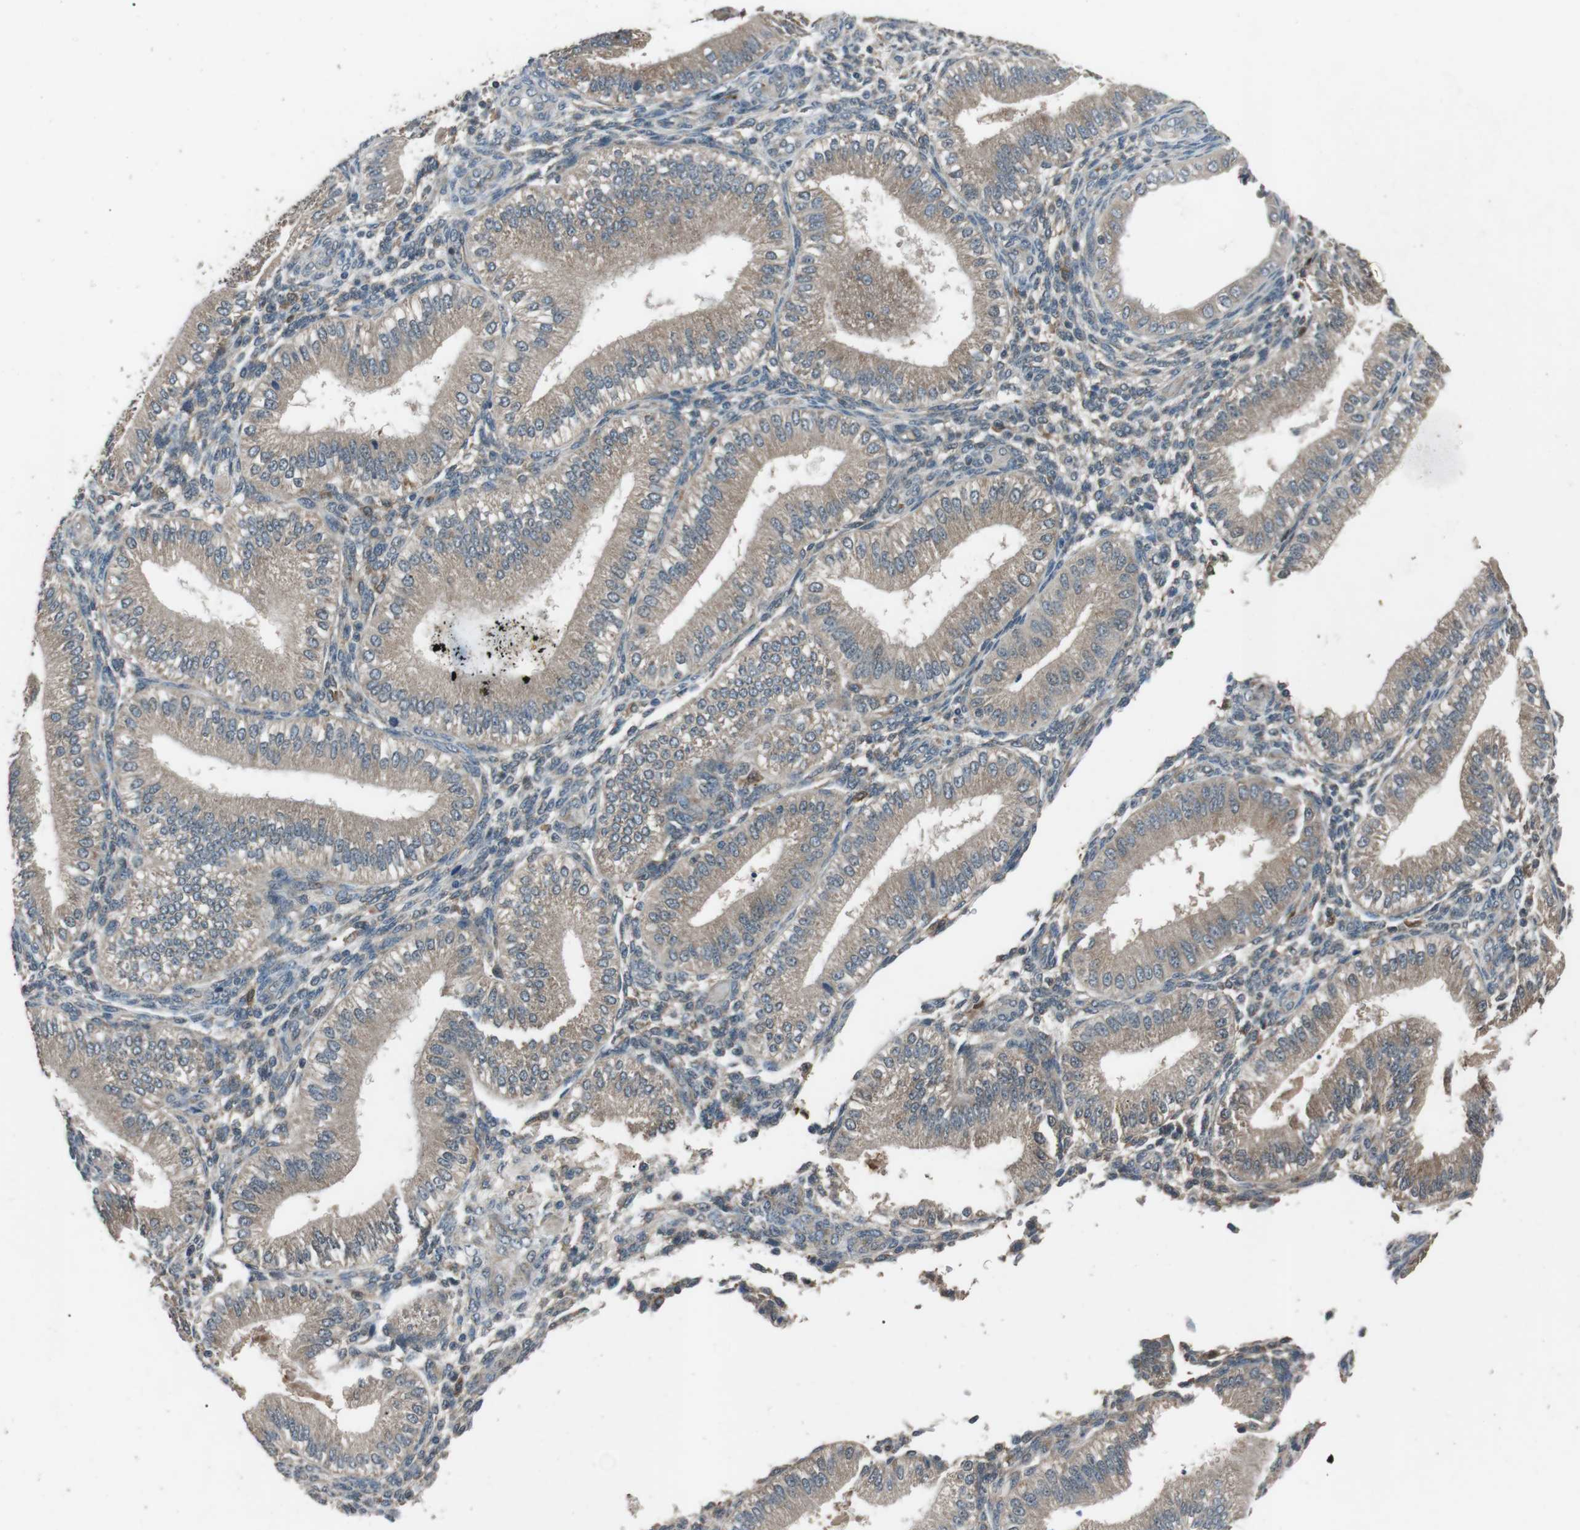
{"staining": {"intensity": "negative", "quantity": "none", "location": "none"}, "tissue": "endometrium", "cell_type": "Cells in endometrial stroma", "image_type": "normal", "snomed": [{"axis": "morphology", "description": "Normal tissue, NOS"}, {"axis": "topography", "description": "Endometrium"}], "caption": "Immunohistochemistry of benign endometrium shows no positivity in cells in endometrial stroma.", "gene": "NEK7", "patient": {"sex": "female", "age": 39}}